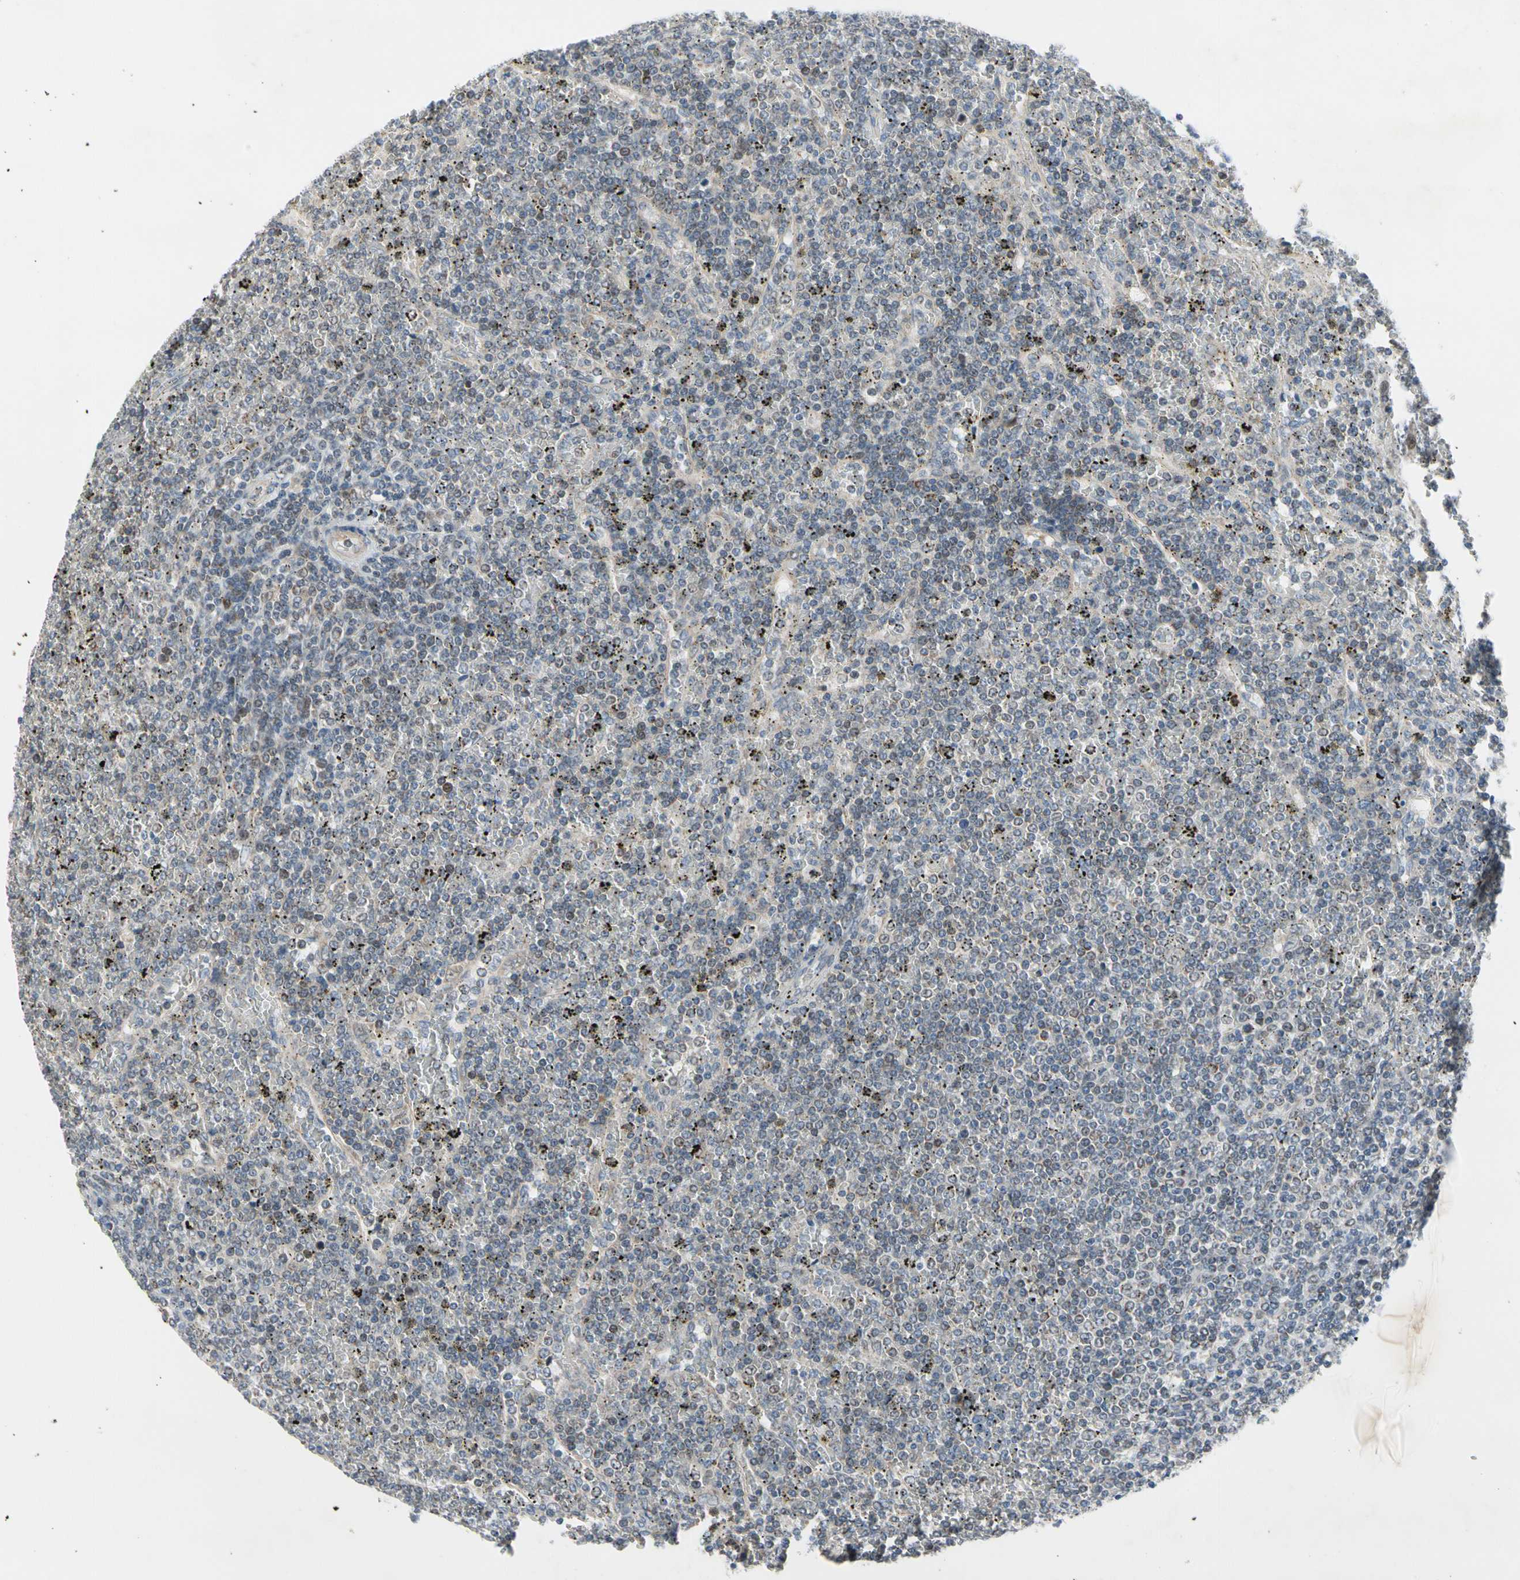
{"staining": {"intensity": "weak", "quantity": "<25%", "location": "cytoplasmic/membranous,nuclear"}, "tissue": "lymphoma", "cell_type": "Tumor cells", "image_type": "cancer", "snomed": [{"axis": "morphology", "description": "Malignant lymphoma, non-Hodgkin's type, Low grade"}, {"axis": "topography", "description": "Spleen"}], "caption": "Photomicrograph shows no protein expression in tumor cells of lymphoma tissue.", "gene": "MARK1", "patient": {"sex": "female", "age": 19}}